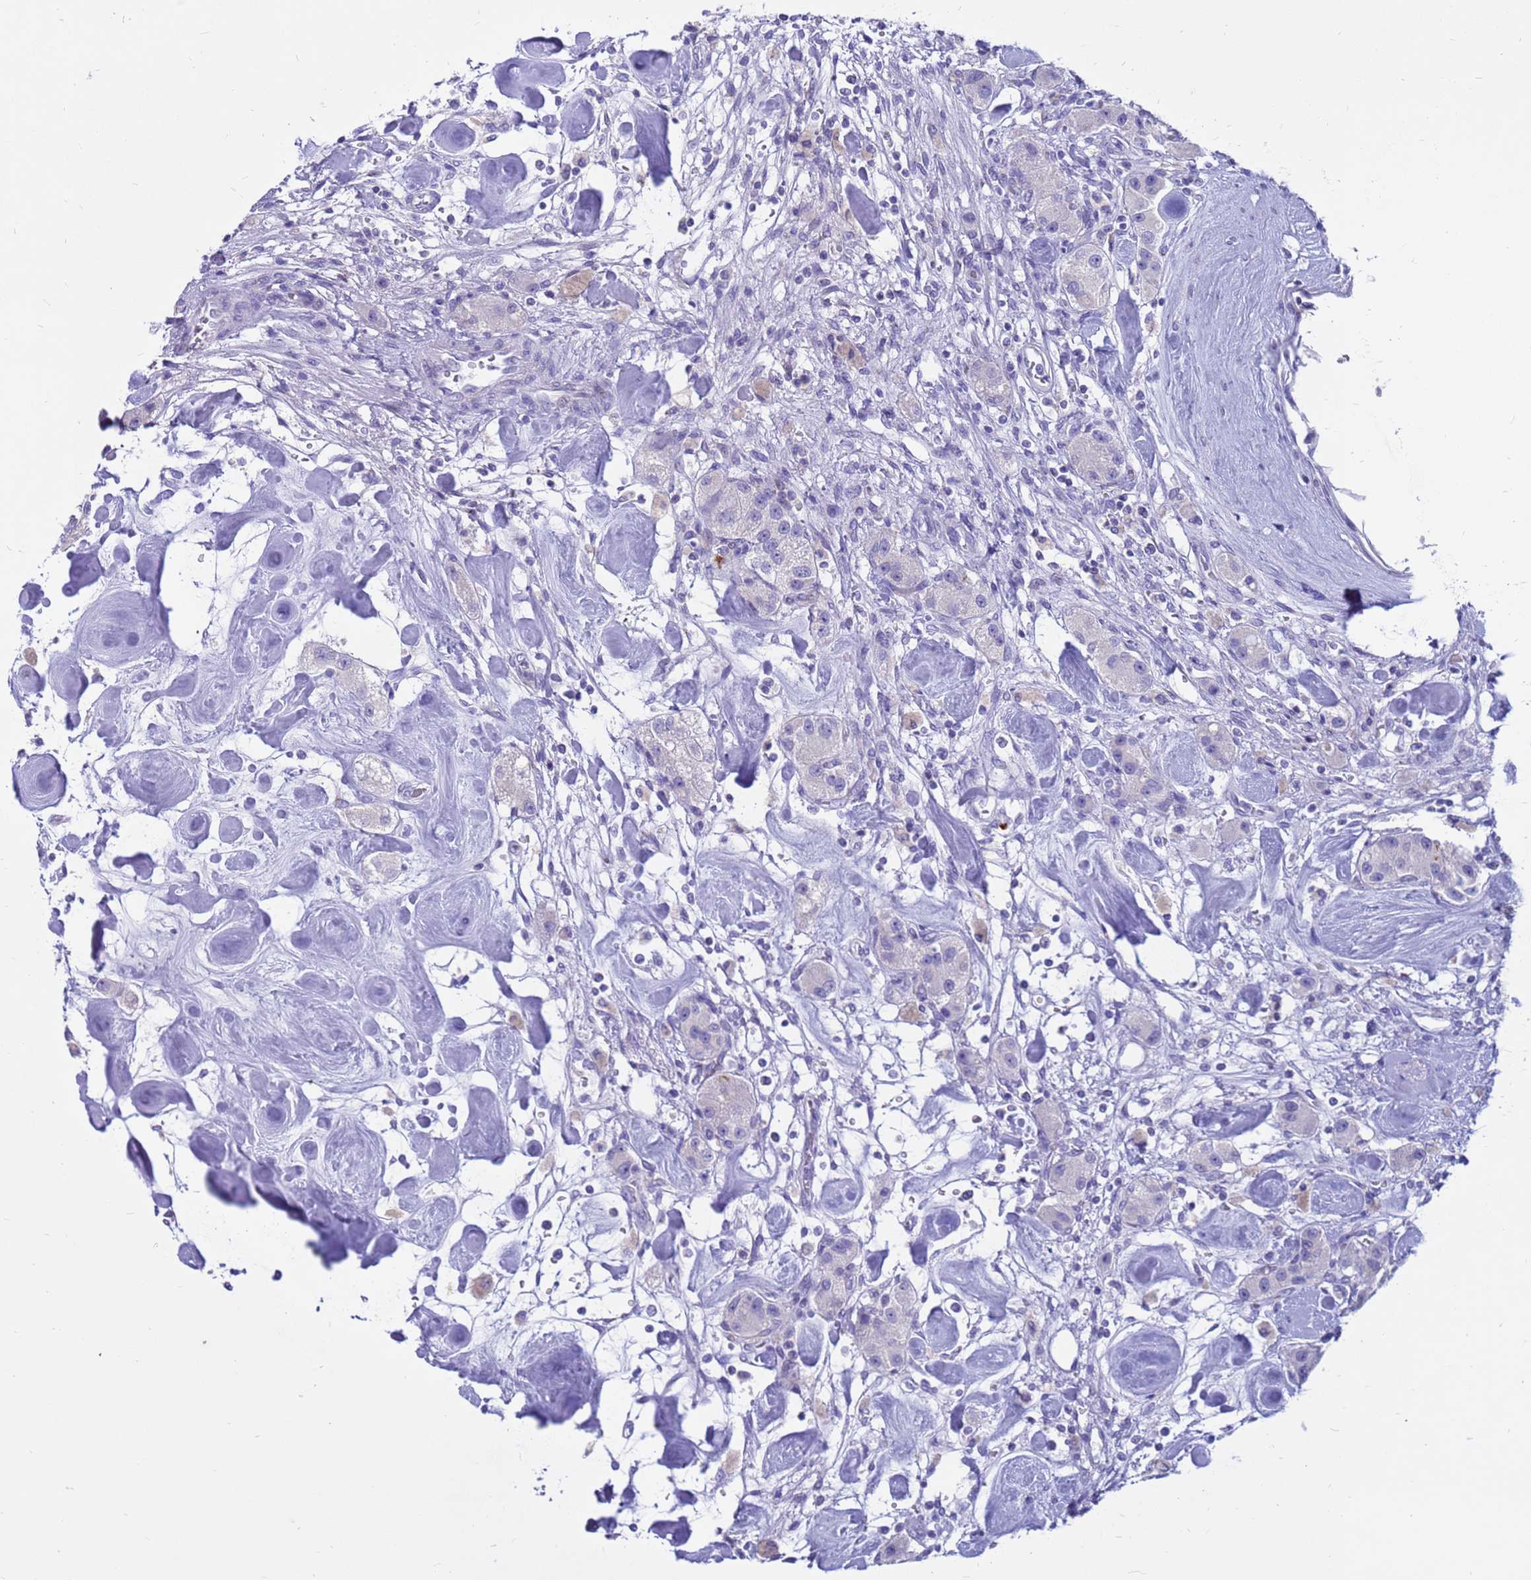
{"staining": {"intensity": "negative", "quantity": "none", "location": "none"}, "tissue": "carcinoid", "cell_type": "Tumor cells", "image_type": "cancer", "snomed": [{"axis": "morphology", "description": "Carcinoid, malignant, NOS"}, {"axis": "topography", "description": "Pancreas"}], "caption": "Protein analysis of carcinoid shows no significant staining in tumor cells. Nuclei are stained in blue.", "gene": "PDE10A", "patient": {"sex": "male", "age": 41}}